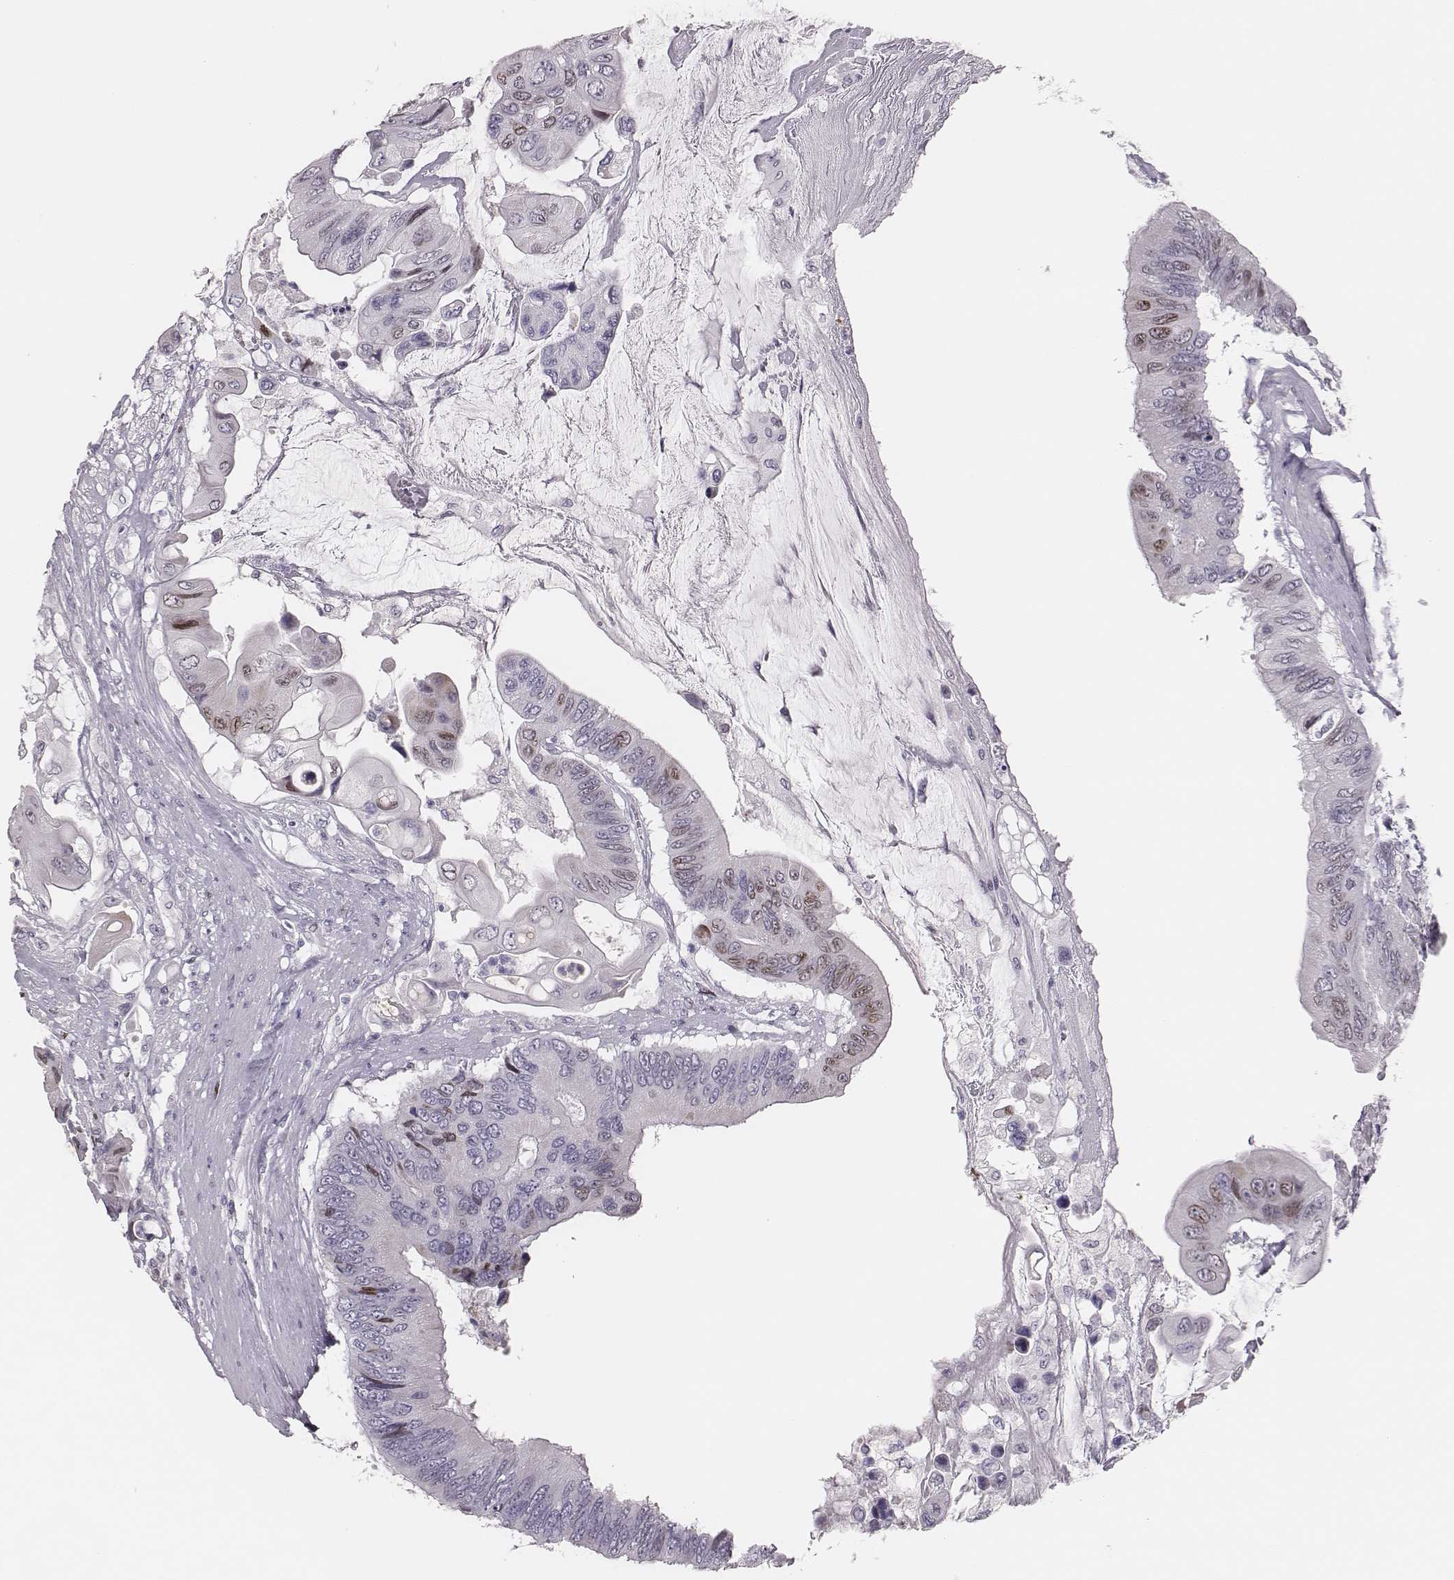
{"staining": {"intensity": "negative", "quantity": "none", "location": "none"}, "tissue": "colorectal cancer", "cell_type": "Tumor cells", "image_type": "cancer", "snomed": [{"axis": "morphology", "description": "Adenocarcinoma, NOS"}, {"axis": "topography", "description": "Rectum"}], "caption": "A high-resolution photomicrograph shows immunohistochemistry staining of colorectal adenocarcinoma, which displays no significant staining in tumor cells. (DAB (3,3'-diaminobenzidine) immunohistochemistry visualized using brightfield microscopy, high magnification).", "gene": "ADGRF4", "patient": {"sex": "male", "age": 63}}